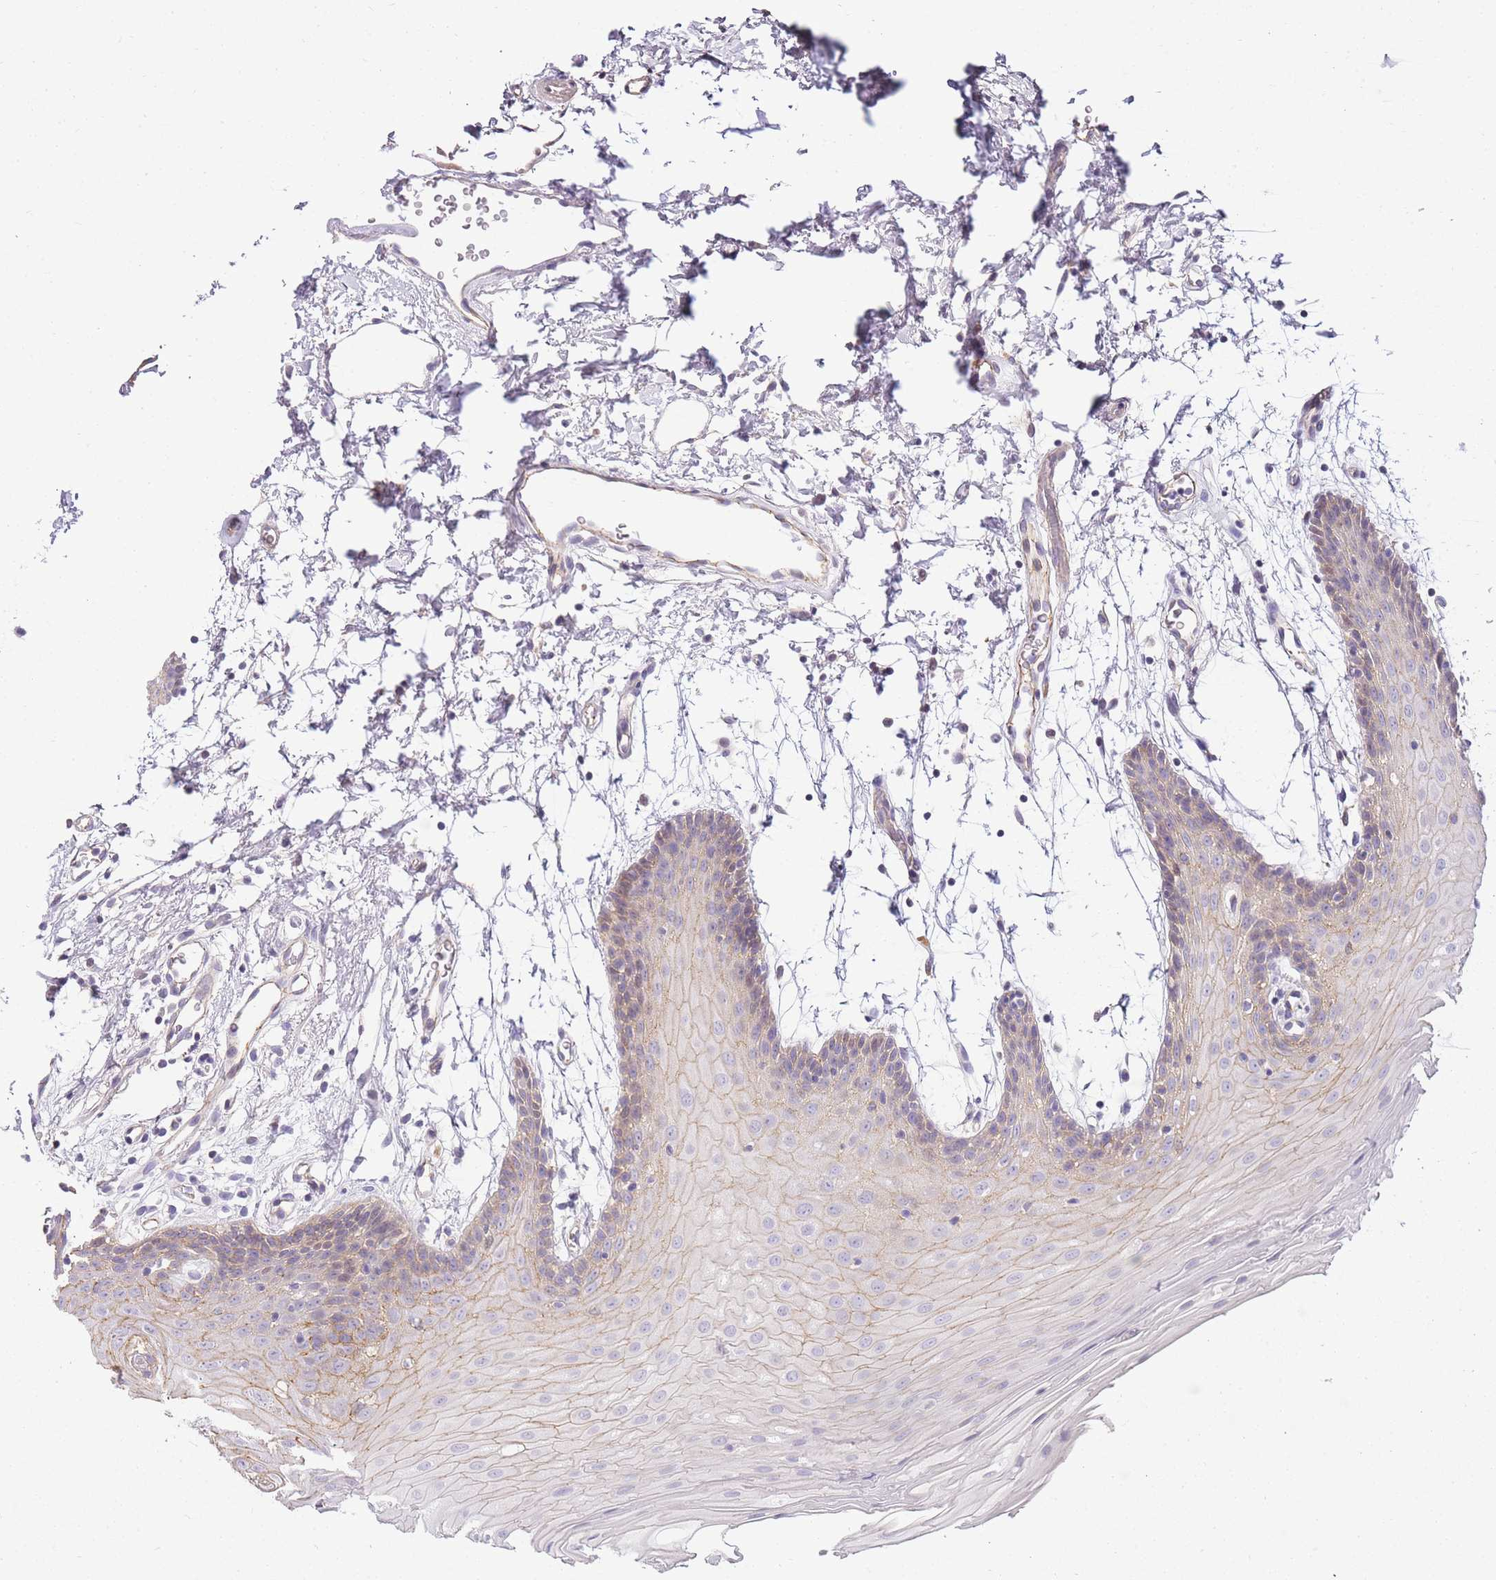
{"staining": {"intensity": "weak", "quantity": "25%-75%", "location": "cytoplasmic/membranous"}, "tissue": "oral mucosa", "cell_type": "Squamous epithelial cells", "image_type": "normal", "snomed": [{"axis": "morphology", "description": "Normal tissue, NOS"}, {"axis": "topography", "description": "Skeletal muscle"}, {"axis": "topography", "description": "Oral tissue"}, {"axis": "topography", "description": "Salivary gland"}, {"axis": "topography", "description": "Peripheral nerve tissue"}], "caption": "Immunohistochemistry (IHC) (DAB (3,3'-diaminobenzidine)) staining of unremarkable human oral mucosa reveals weak cytoplasmic/membranous protein positivity in approximately 25%-75% of squamous epithelial cells.", "gene": "CLBA1", "patient": {"sex": "male", "age": 54}}